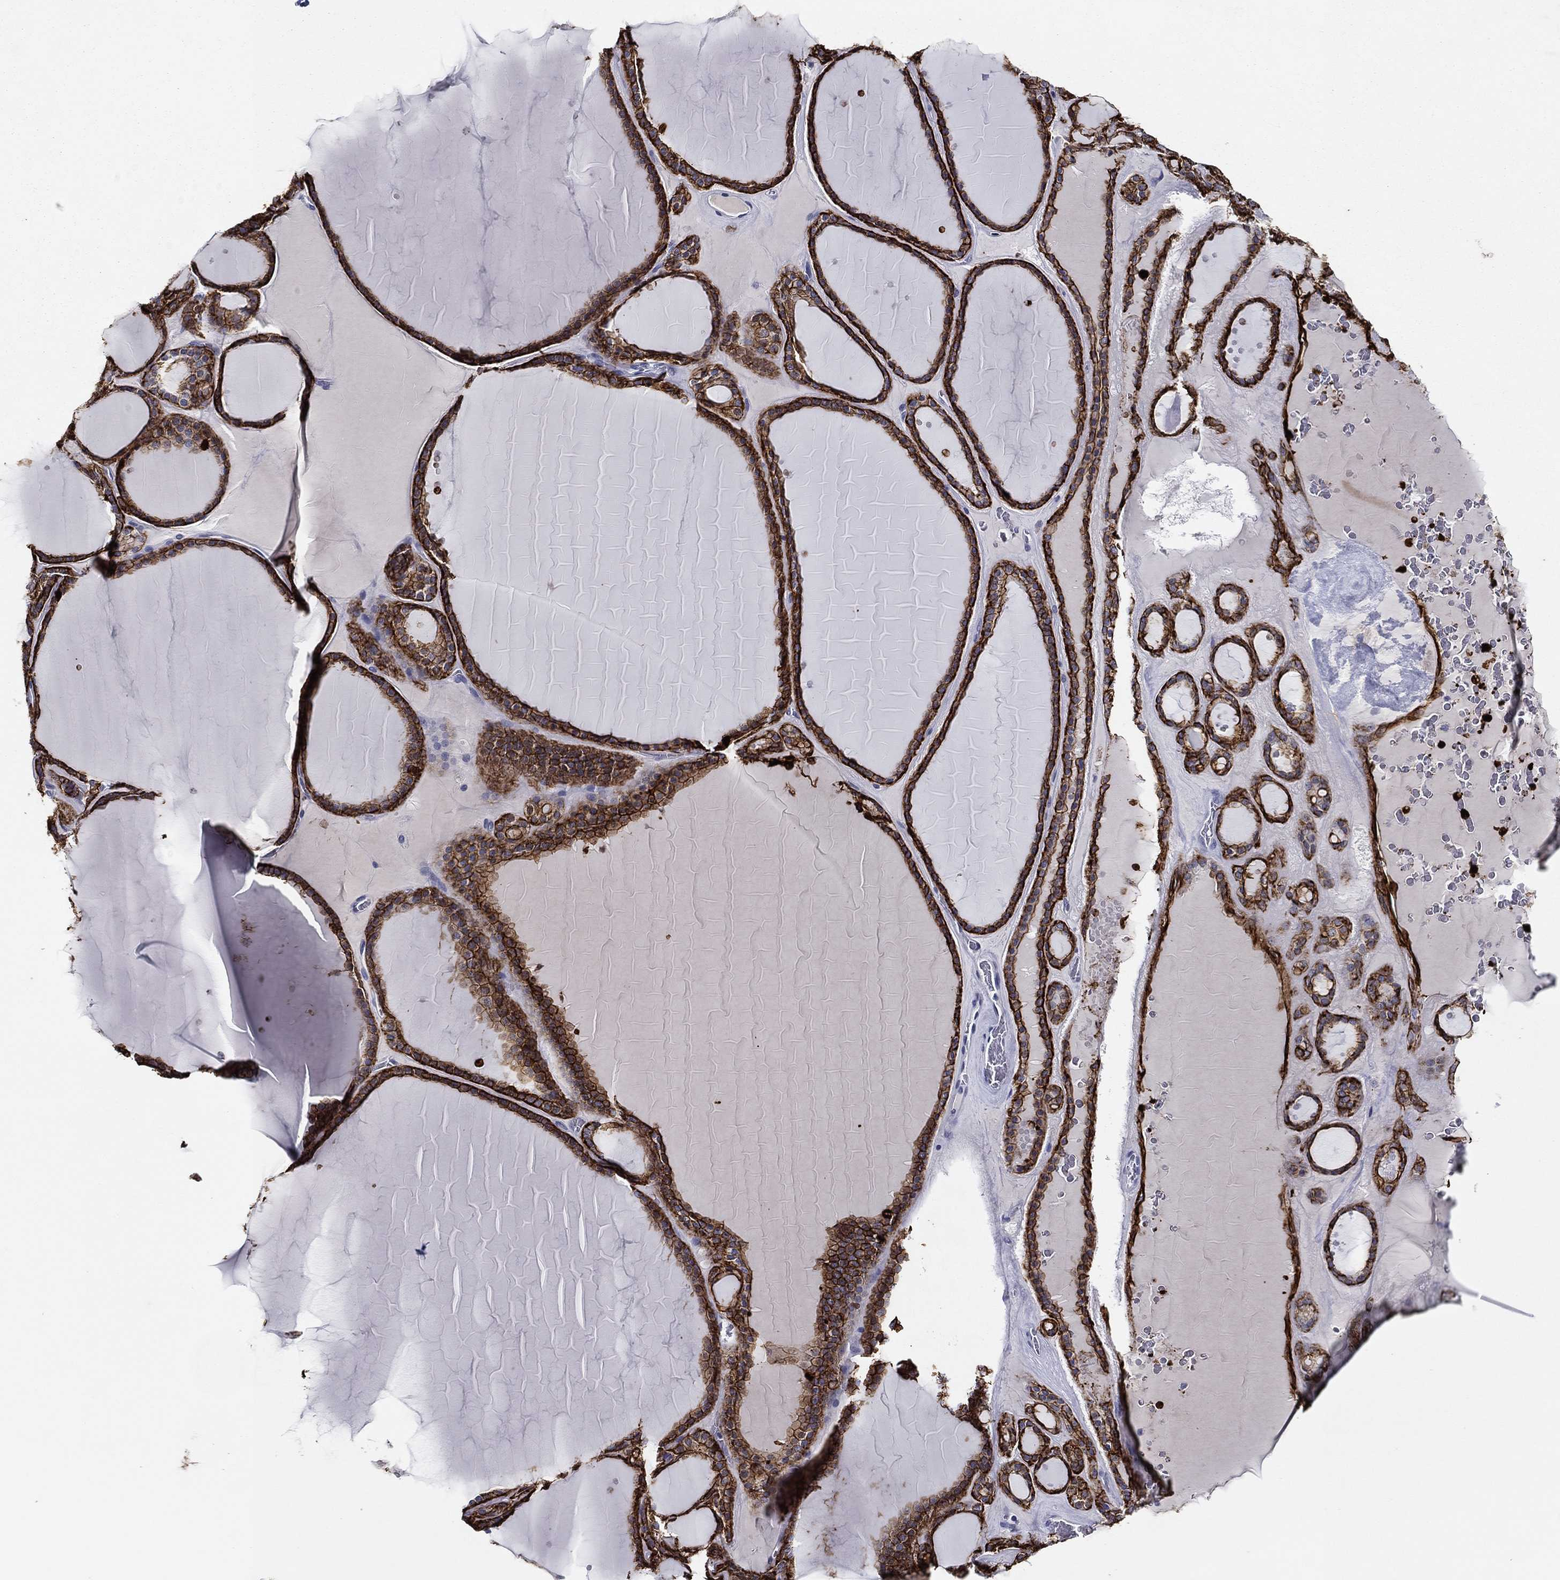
{"staining": {"intensity": "strong", "quantity": ">75%", "location": "cytoplasmic/membranous"}, "tissue": "thyroid gland", "cell_type": "Glandular cells", "image_type": "normal", "snomed": [{"axis": "morphology", "description": "Normal tissue, NOS"}, {"axis": "topography", "description": "Thyroid gland"}], "caption": "Brown immunohistochemical staining in benign human thyroid gland reveals strong cytoplasmic/membranous staining in approximately >75% of glandular cells. The staining is performed using DAB (3,3'-diaminobenzidine) brown chromogen to label protein expression. The nuclei are counter-stained blue using hematoxylin.", "gene": "KRT7", "patient": {"sex": "male", "age": 63}}